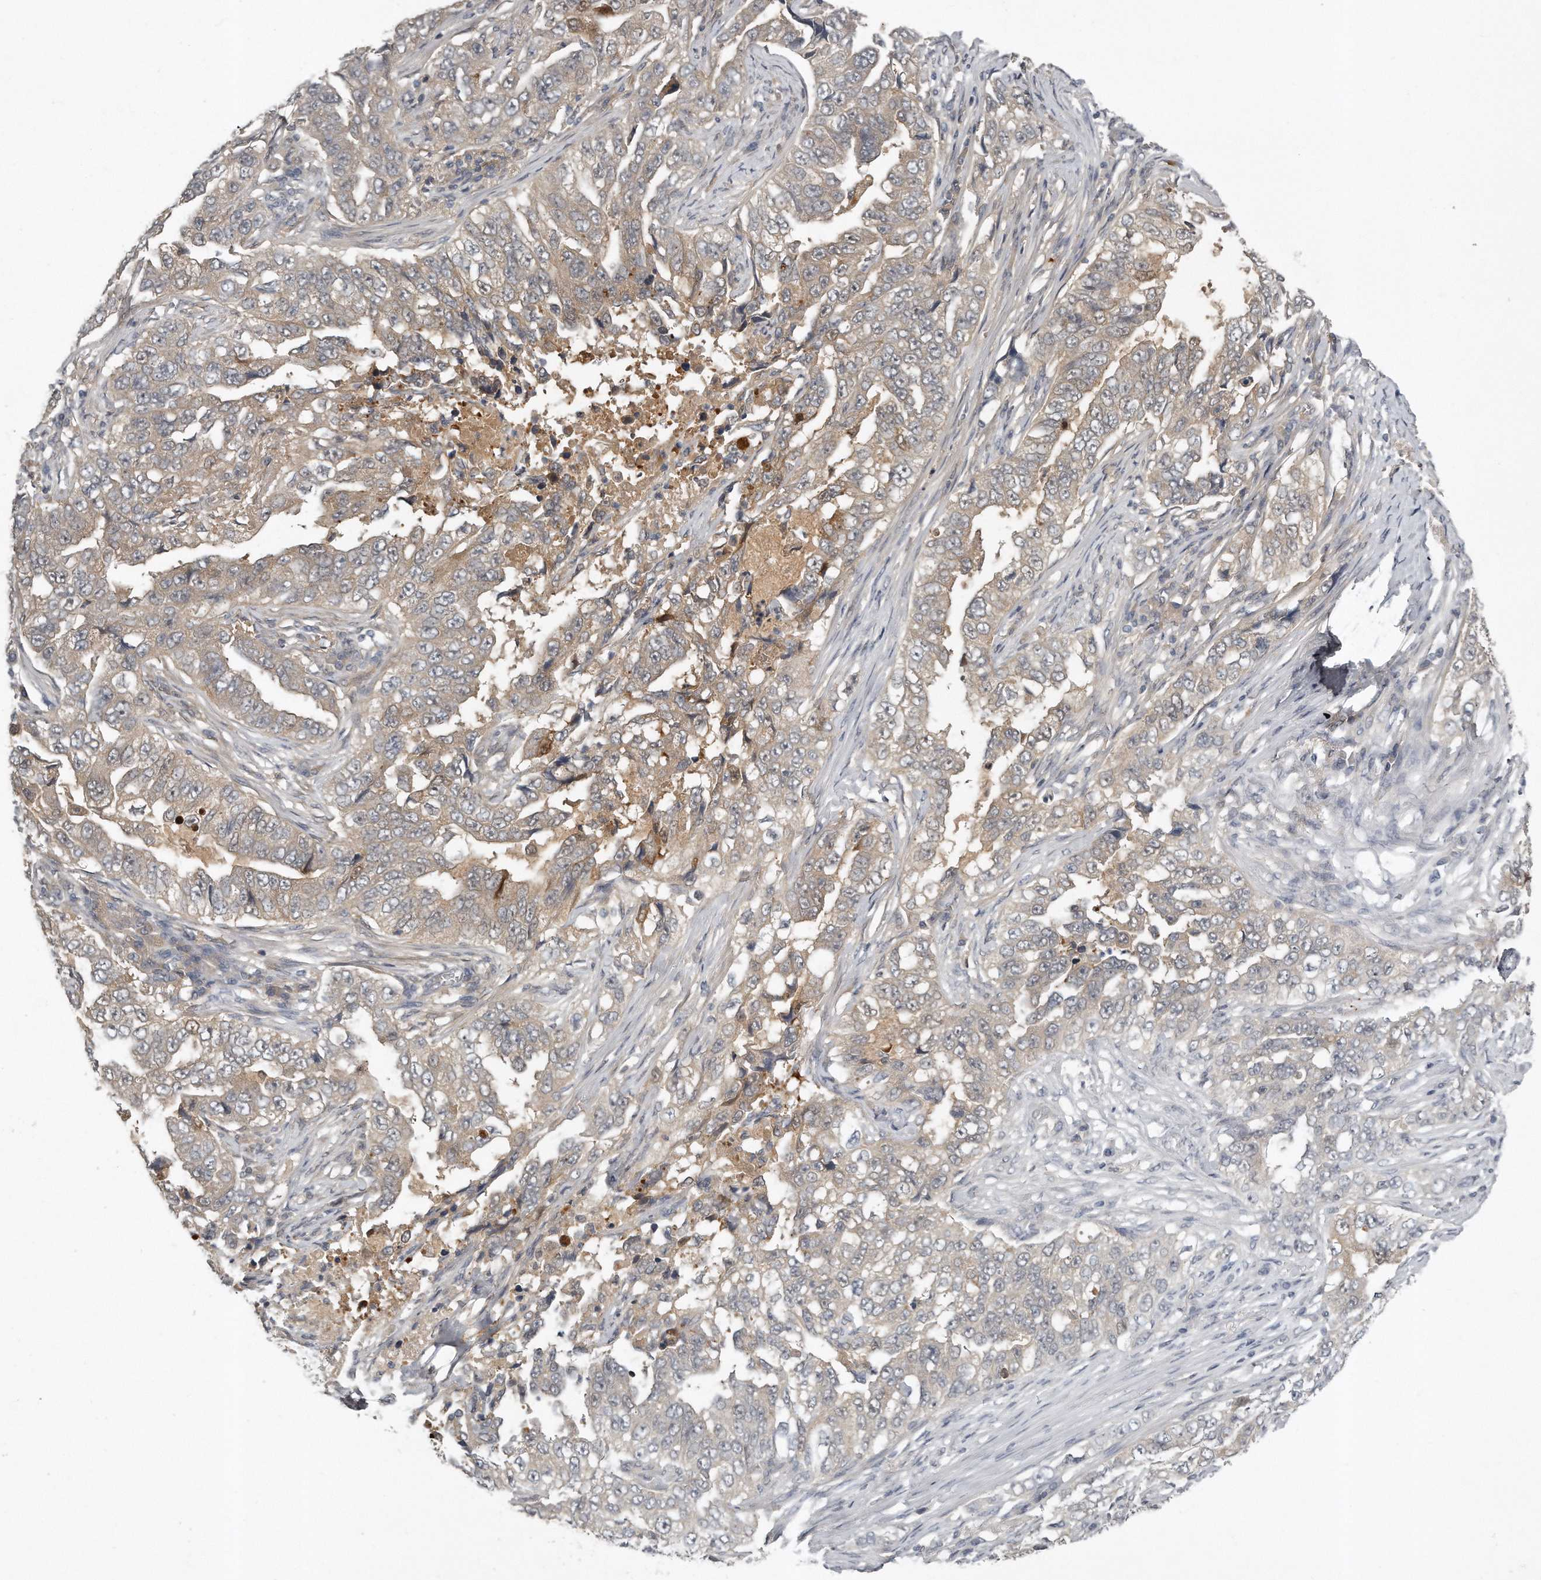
{"staining": {"intensity": "weak", "quantity": "25%-75%", "location": "cytoplasmic/membranous,nuclear"}, "tissue": "lung cancer", "cell_type": "Tumor cells", "image_type": "cancer", "snomed": [{"axis": "morphology", "description": "Adenocarcinoma, NOS"}, {"axis": "topography", "description": "Lung"}], "caption": "The immunohistochemical stain labels weak cytoplasmic/membranous and nuclear expression in tumor cells of lung cancer (adenocarcinoma) tissue.", "gene": "GGCT", "patient": {"sex": "female", "age": 51}}